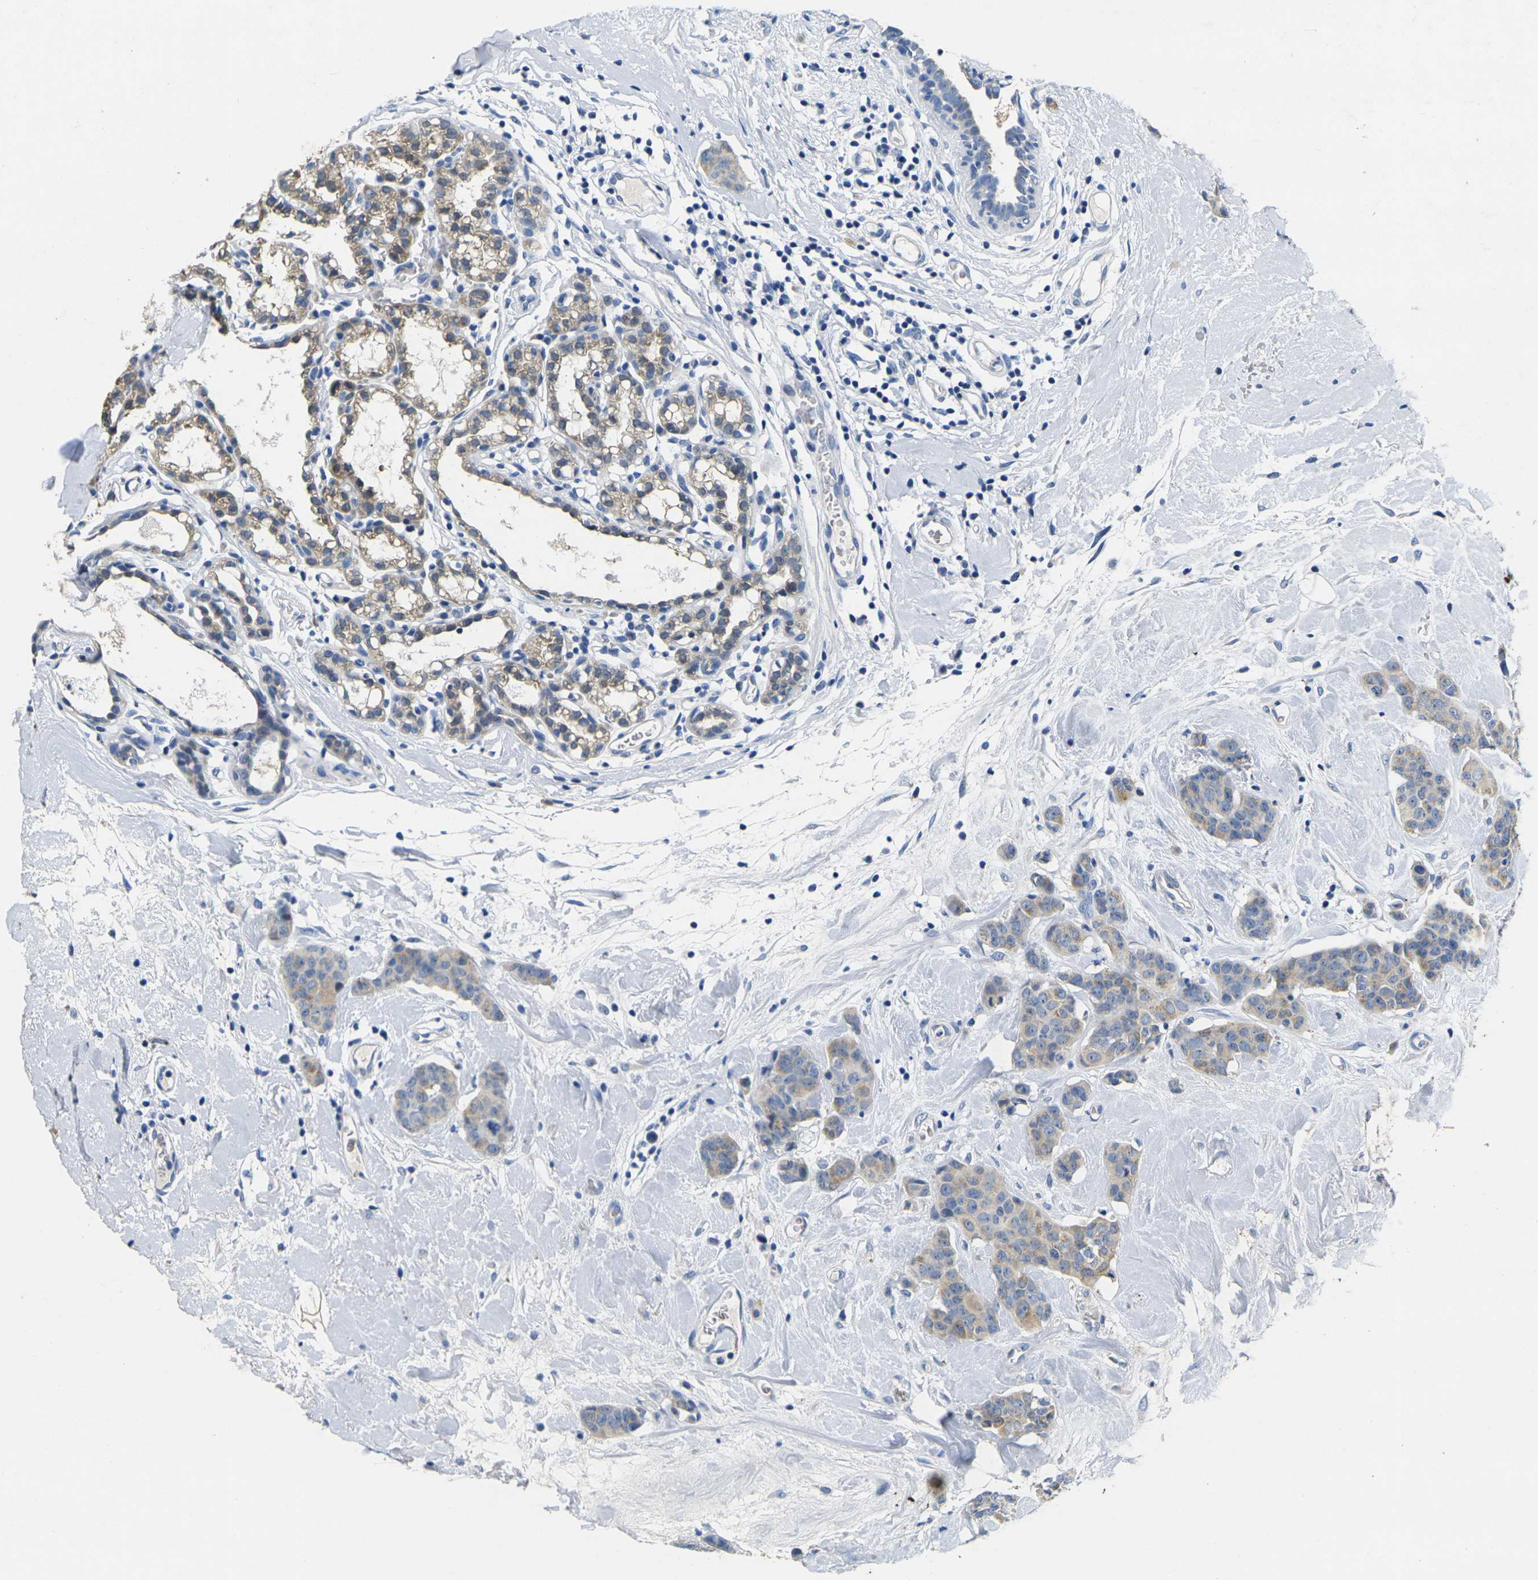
{"staining": {"intensity": "weak", "quantity": "25%-75%", "location": "cytoplasmic/membranous"}, "tissue": "breast cancer", "cell_type": "Tumor cells", "image_type": "cancer", "snomed": [{"axis": "morphology", "description": "Normal tissue, NOS"}, {"axis": "morphology", "description": "Duct carcinoma"}, {"axis": "topography", "description": "Breast"}], "caption": "Breast cancer (intraductal carcinoma) stained for a protein reveals weak cytoplasmic/membranous positivity in tumor cells. The staining was performed using DAB to visualize the protein expression in brown, while the nuclei were stained in blue with hematoxylin (Magnification: 20x).", "gene": "NOCT", "patient": {"sex": "female", "age": 40}}